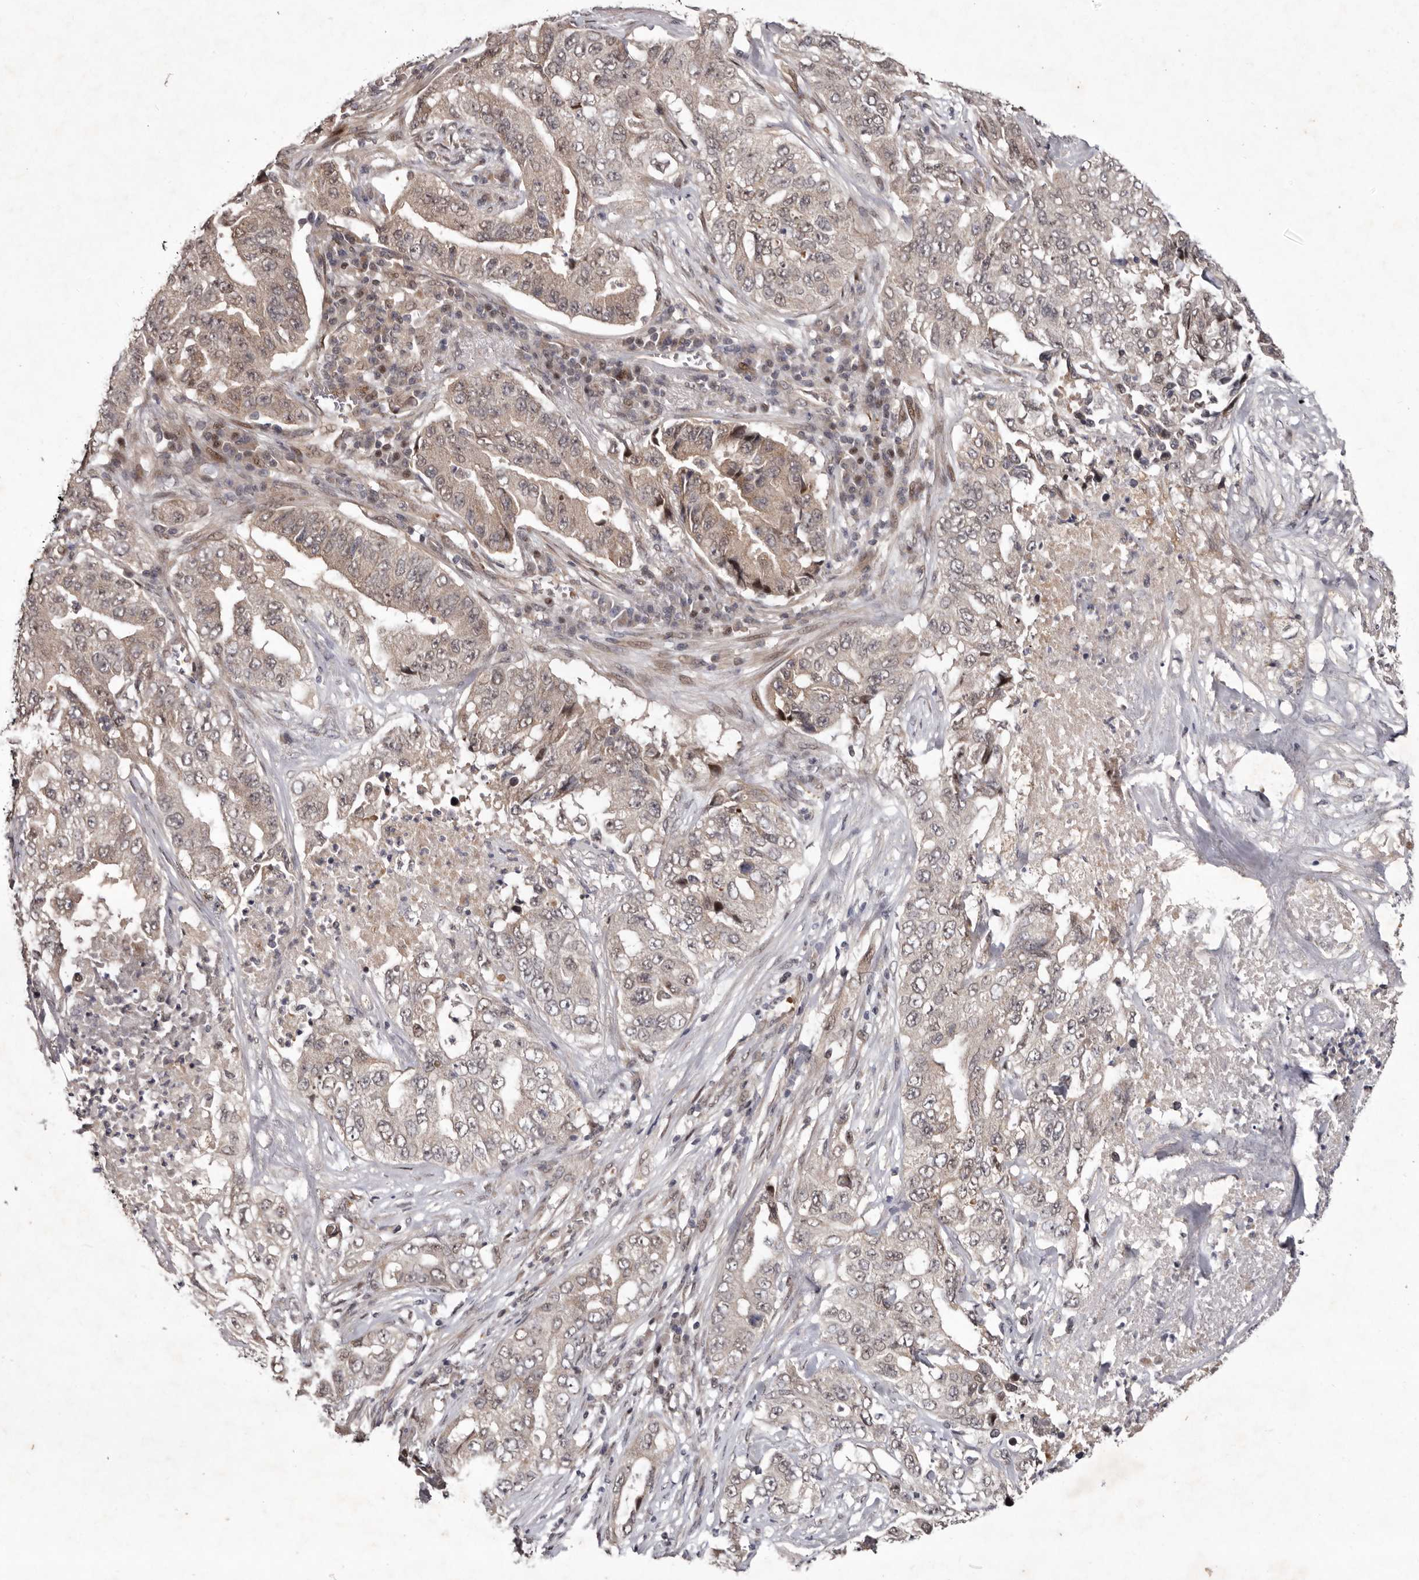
{"staining": {"intensity": "weak", "quantity": "25%-75%", "location": "cytoplasmic/membranous,nuclear"}, "tissue": "lung cancer", "cell_type": "Tumor cells", "image_type": "cancer", "snomed": [{"axis": "morphology", "description": "Adenocarcinoma, NOS"}, {"axis": "topography", "description": "Lung"}], "caption": "Lung cancer stained for a protein exhibits weak cytoplasmic/membranous and nuclear positivity in tumor cells.", "gene": "ABL1", "patient": {"sex": "female", "age": 51}}